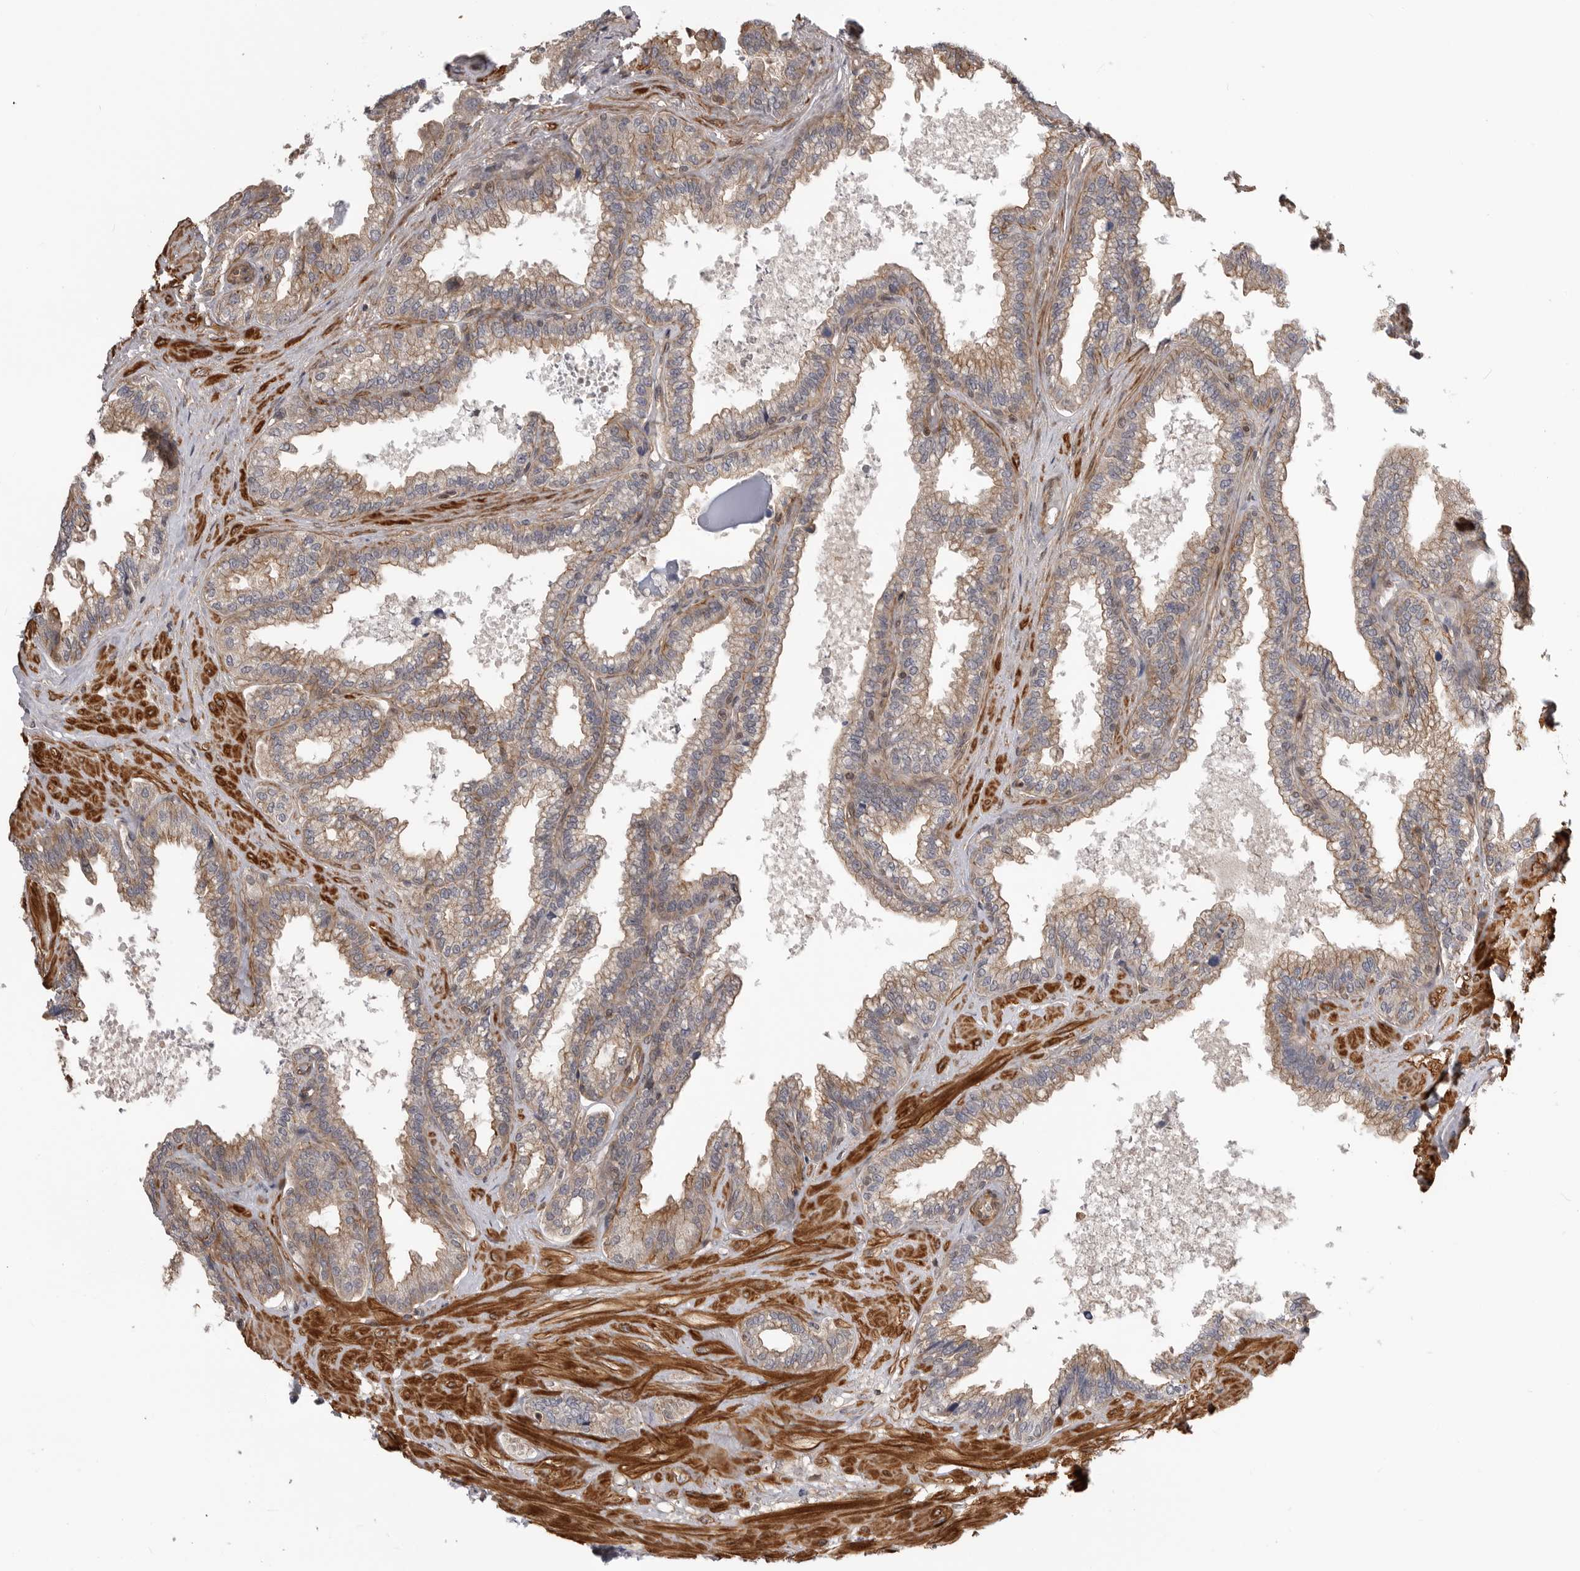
{"staining": {"intensity": "weak", "quantity": "25%-75%", "location": "cytoplasmic/membranous"}, "tissue": "seminal vesicle", "cell_type": "Glandular cells", "image_type": "normal", "snomed": [{"axis": "morphology", "description": "Normal tissue, NOS"}, {"axis": "topography", "description": "Seminal veicle"}], "caption": "High-power microscopy captured an IHC histopathology image of normal seminal vesicle, revealing weak cytoplasmic/membranous expression in about 25%-75% of glandular cells.", "gene": "TRIM56", "patient": {"sex": "male", "age": 46}}